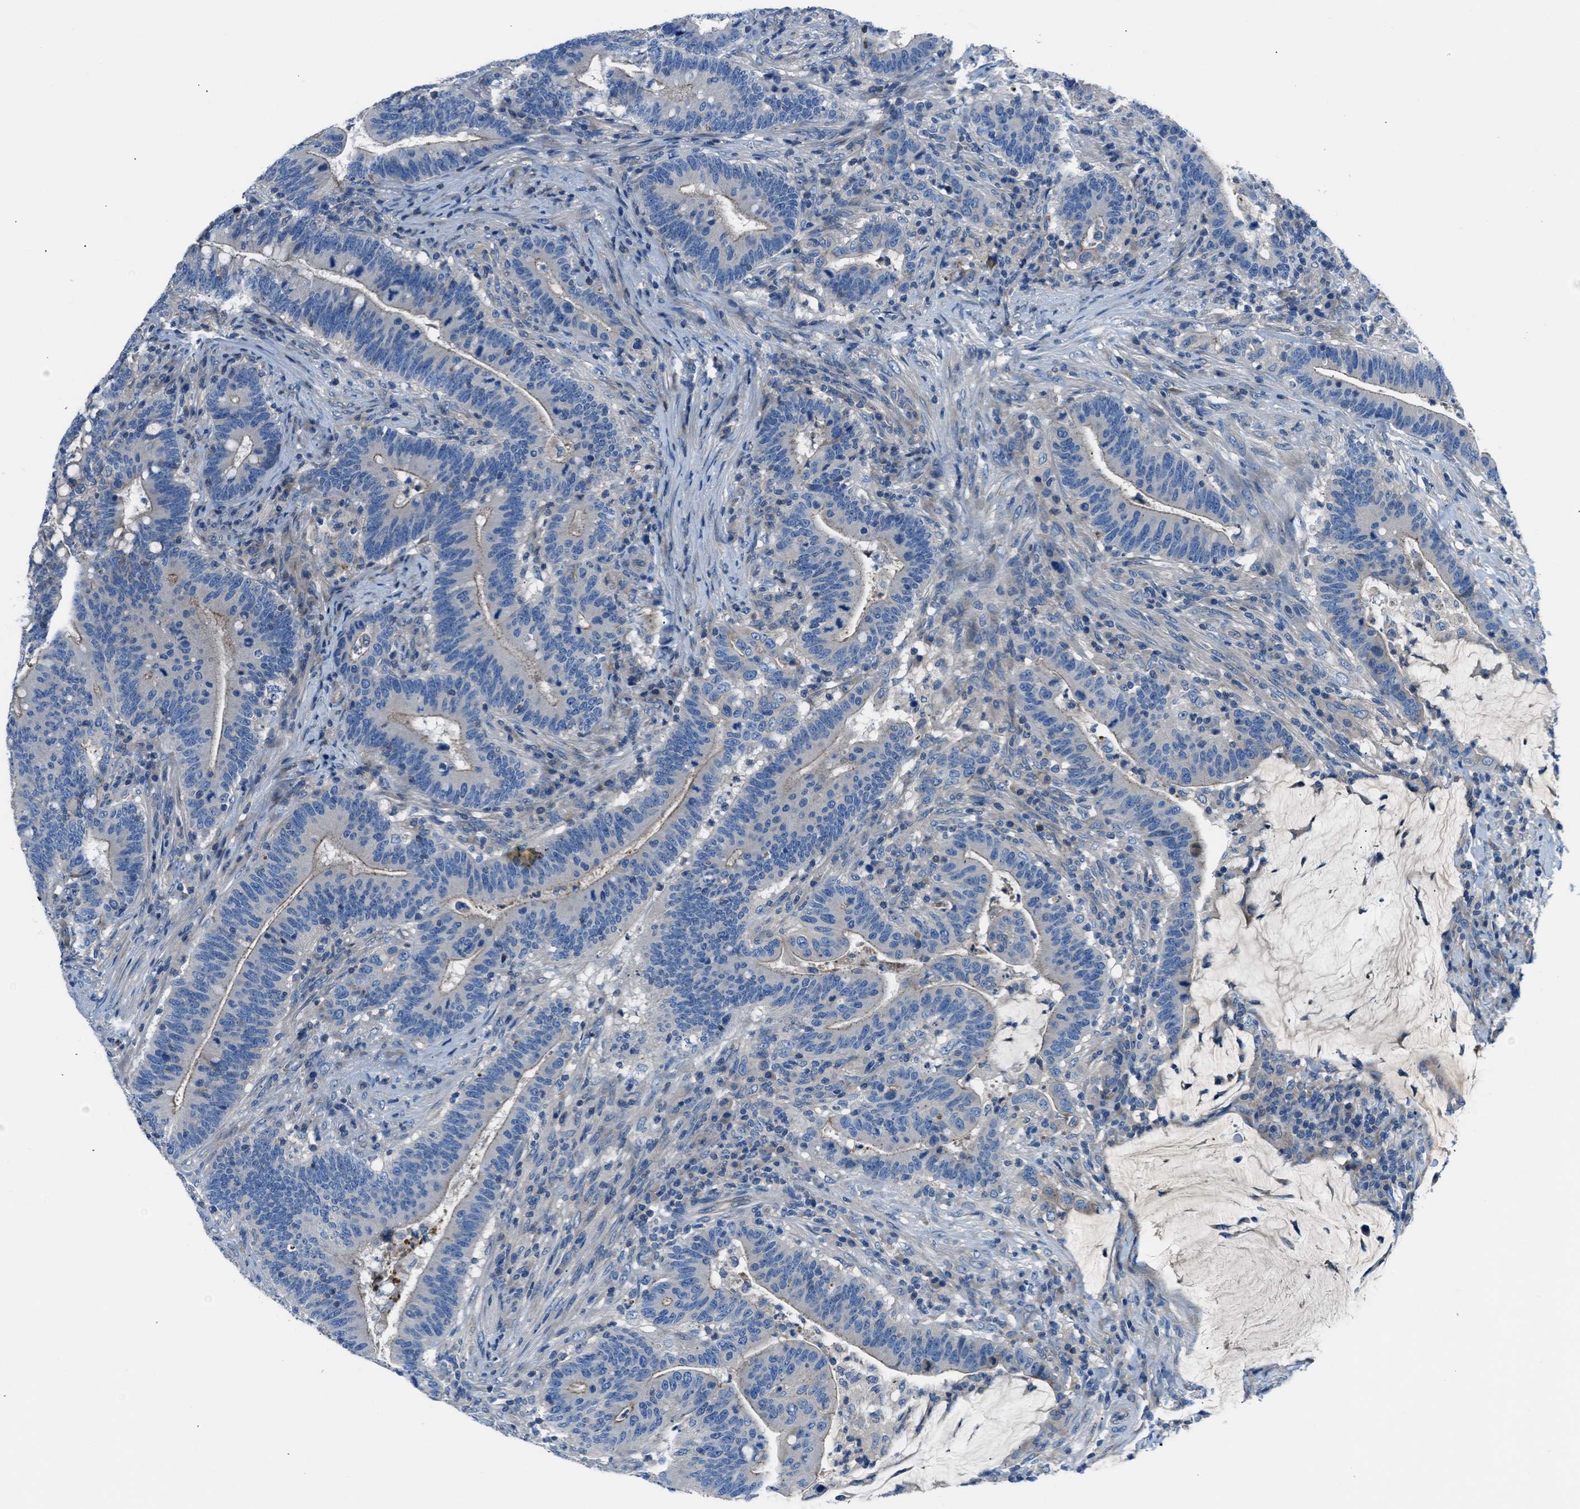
{"staining": {"intensity": "weak", "quantity": "<25%", "location": "cytoplasmic/membranous"}, "tissue": "colorectal cancer", "cell_type": "Tumor cells", "image_type": "cancer", "snomed": [{"axis": "morphology", "description": "Normal tissue, NOS"}, {"axis": "morphology", "description": "Adenocarcinoma, NOS"}, {"axis": "topography", "description": "Colon"}], "caption": "High power microscopy photomicrograph of an IHC histopathology image of colorectal cancer, revealing no significant positivity in tumor cells. (IHC, brightfield microscopy, high magnification).", "gene": "SLC38A6", "patient": {"sex": "female", "age": 66}}